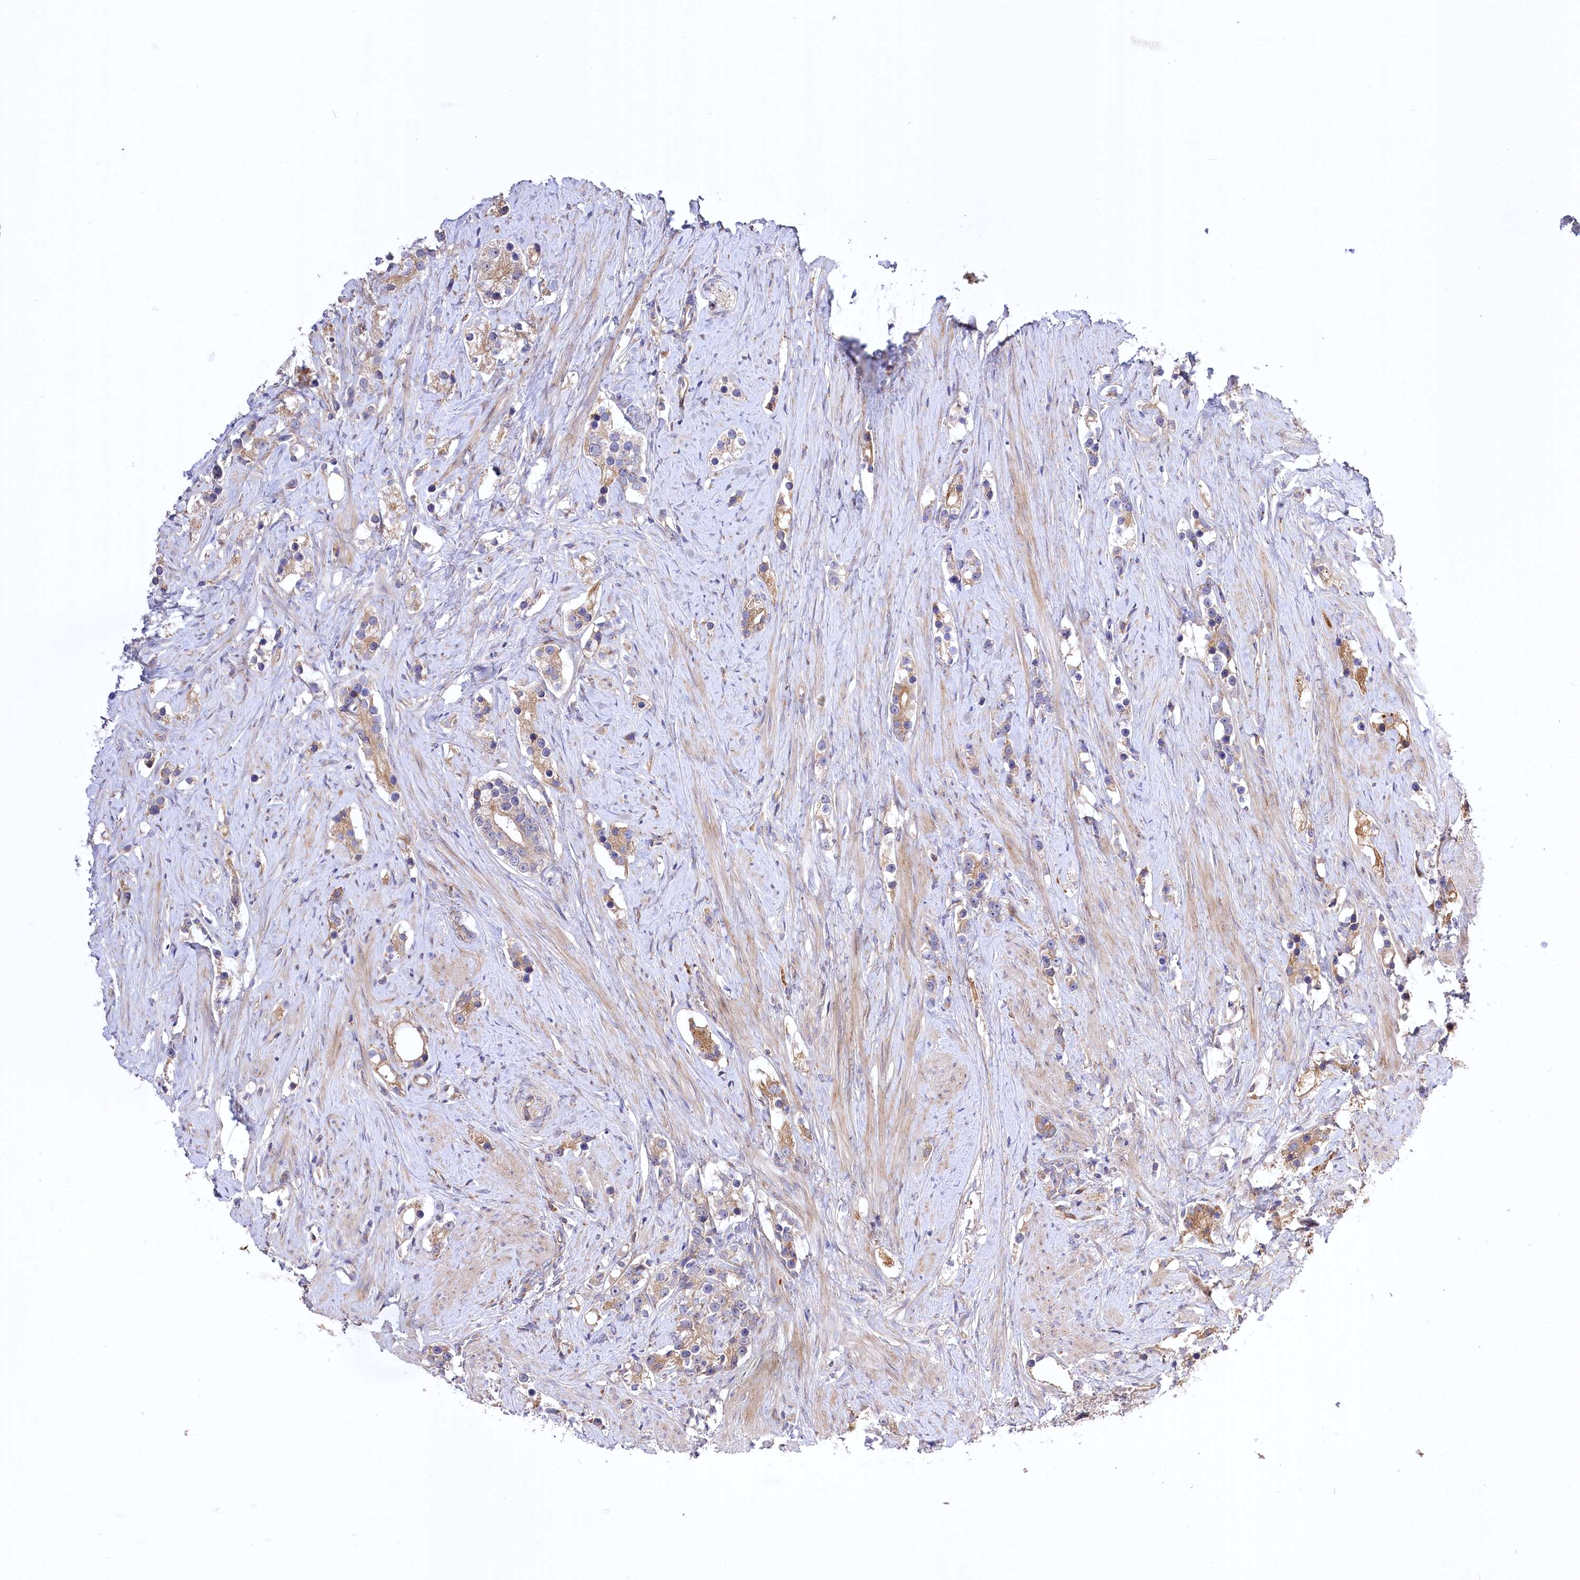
{"staining": {"intensity": "moderate", "quantity": ">75%", "location": "cytoplasmic/membranous"}, "tissue": "prostate cancer", "cell_type": "Tumor cells", "image_type": "cancer", "snomed": [{"axis": "morphology", "description": "Adenocarcinoma, High grade"}, {"axis": "topography", "description": "Prostate"}], "caption": "Protein analysis of high-grade adenocarcinoma (prostate) tissue shows moderate cytoplasmic/membranous positivity in approximately >75% of tumor cells.", "gene": "TRUB1", "patient": {"sex": "male", "age": 63}}